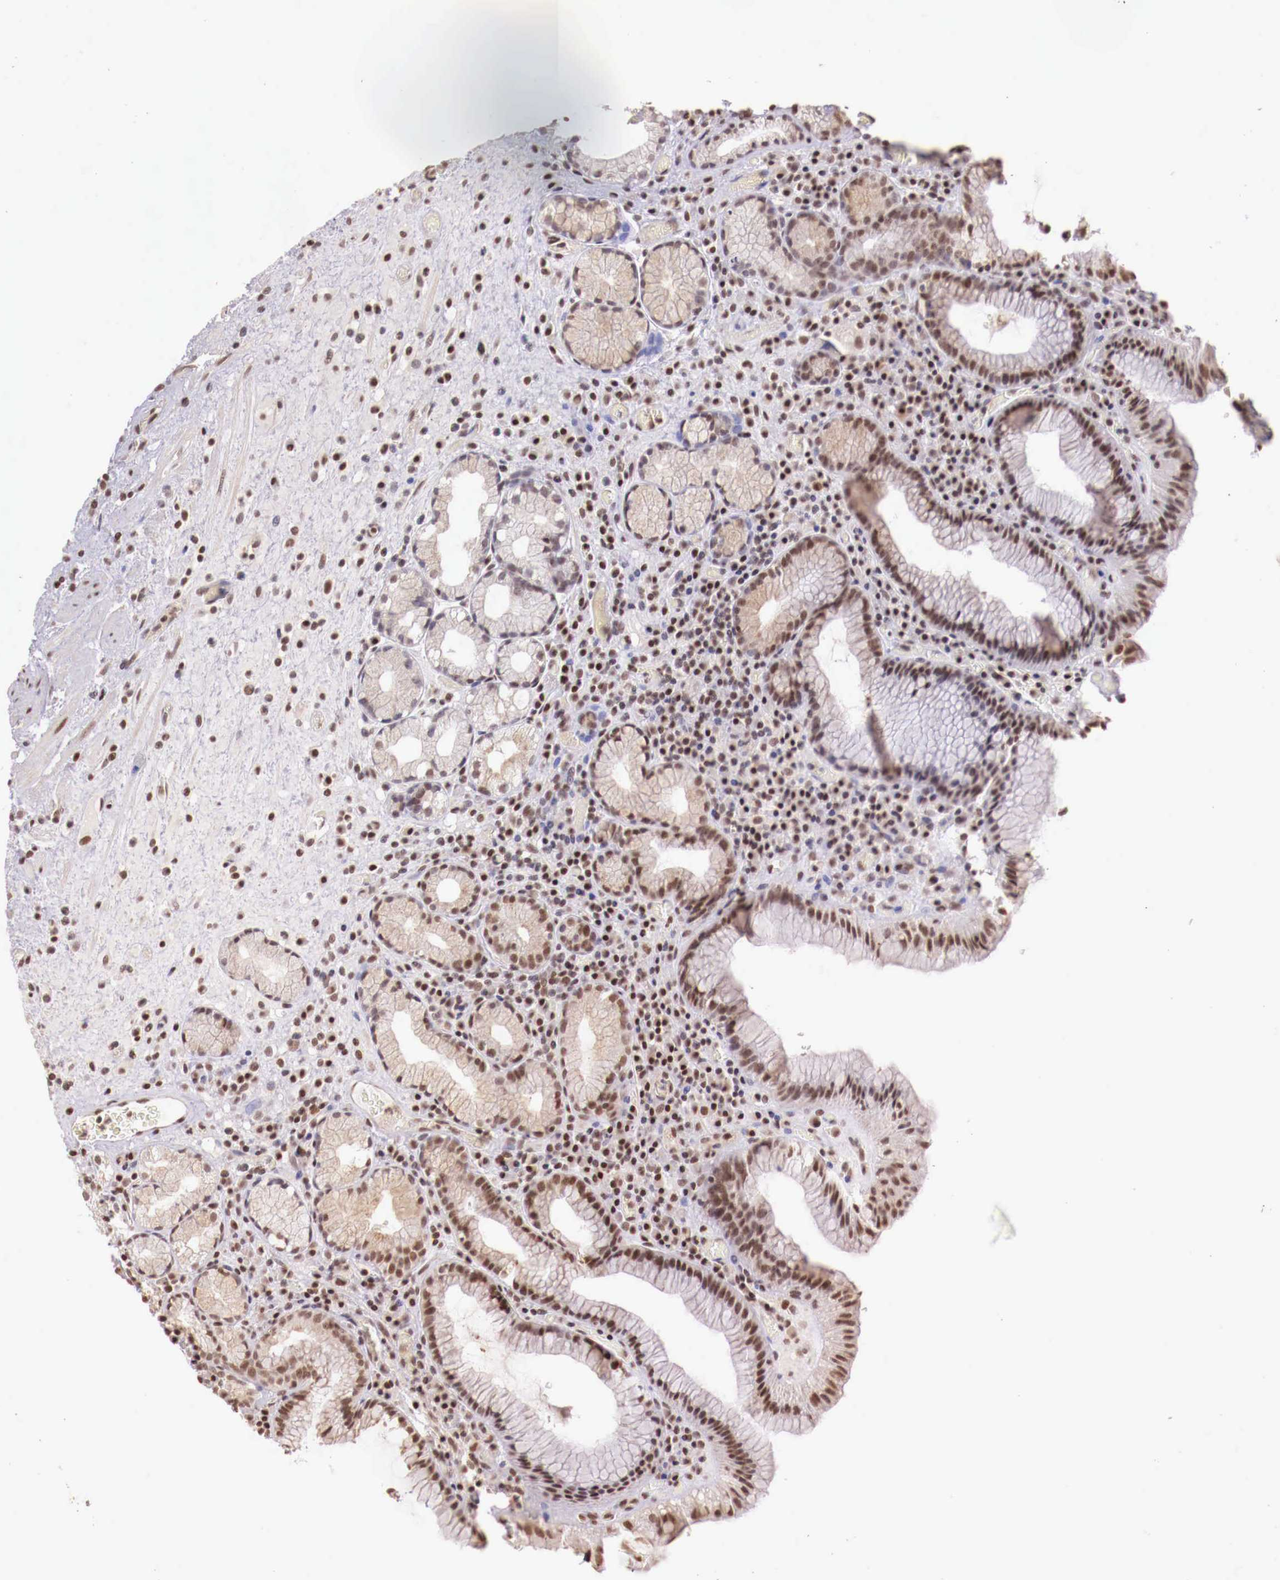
{"staining": {"intensity": "moderate", "quantity": ">75%", "location": "nuclear"}, "tissue": "stomach", "cell_type": "Glandular cells", "image_type": "normal", "snomed": [{"axis": "morphology", "description": "Normal tissue, NOS"}, {"axis": "topography", "description": "Stomach, lower"}, {"axis": "topography", "description": "Duodenum"}], "caption": "An immunohistochemistry histopathology image of benign tissue is shown. Protein staining in brown highlights moderate nuclear positivity in stomach within glandular cells.", "gene": "SP1", "patient": {"sex": "male", "age": 84}}